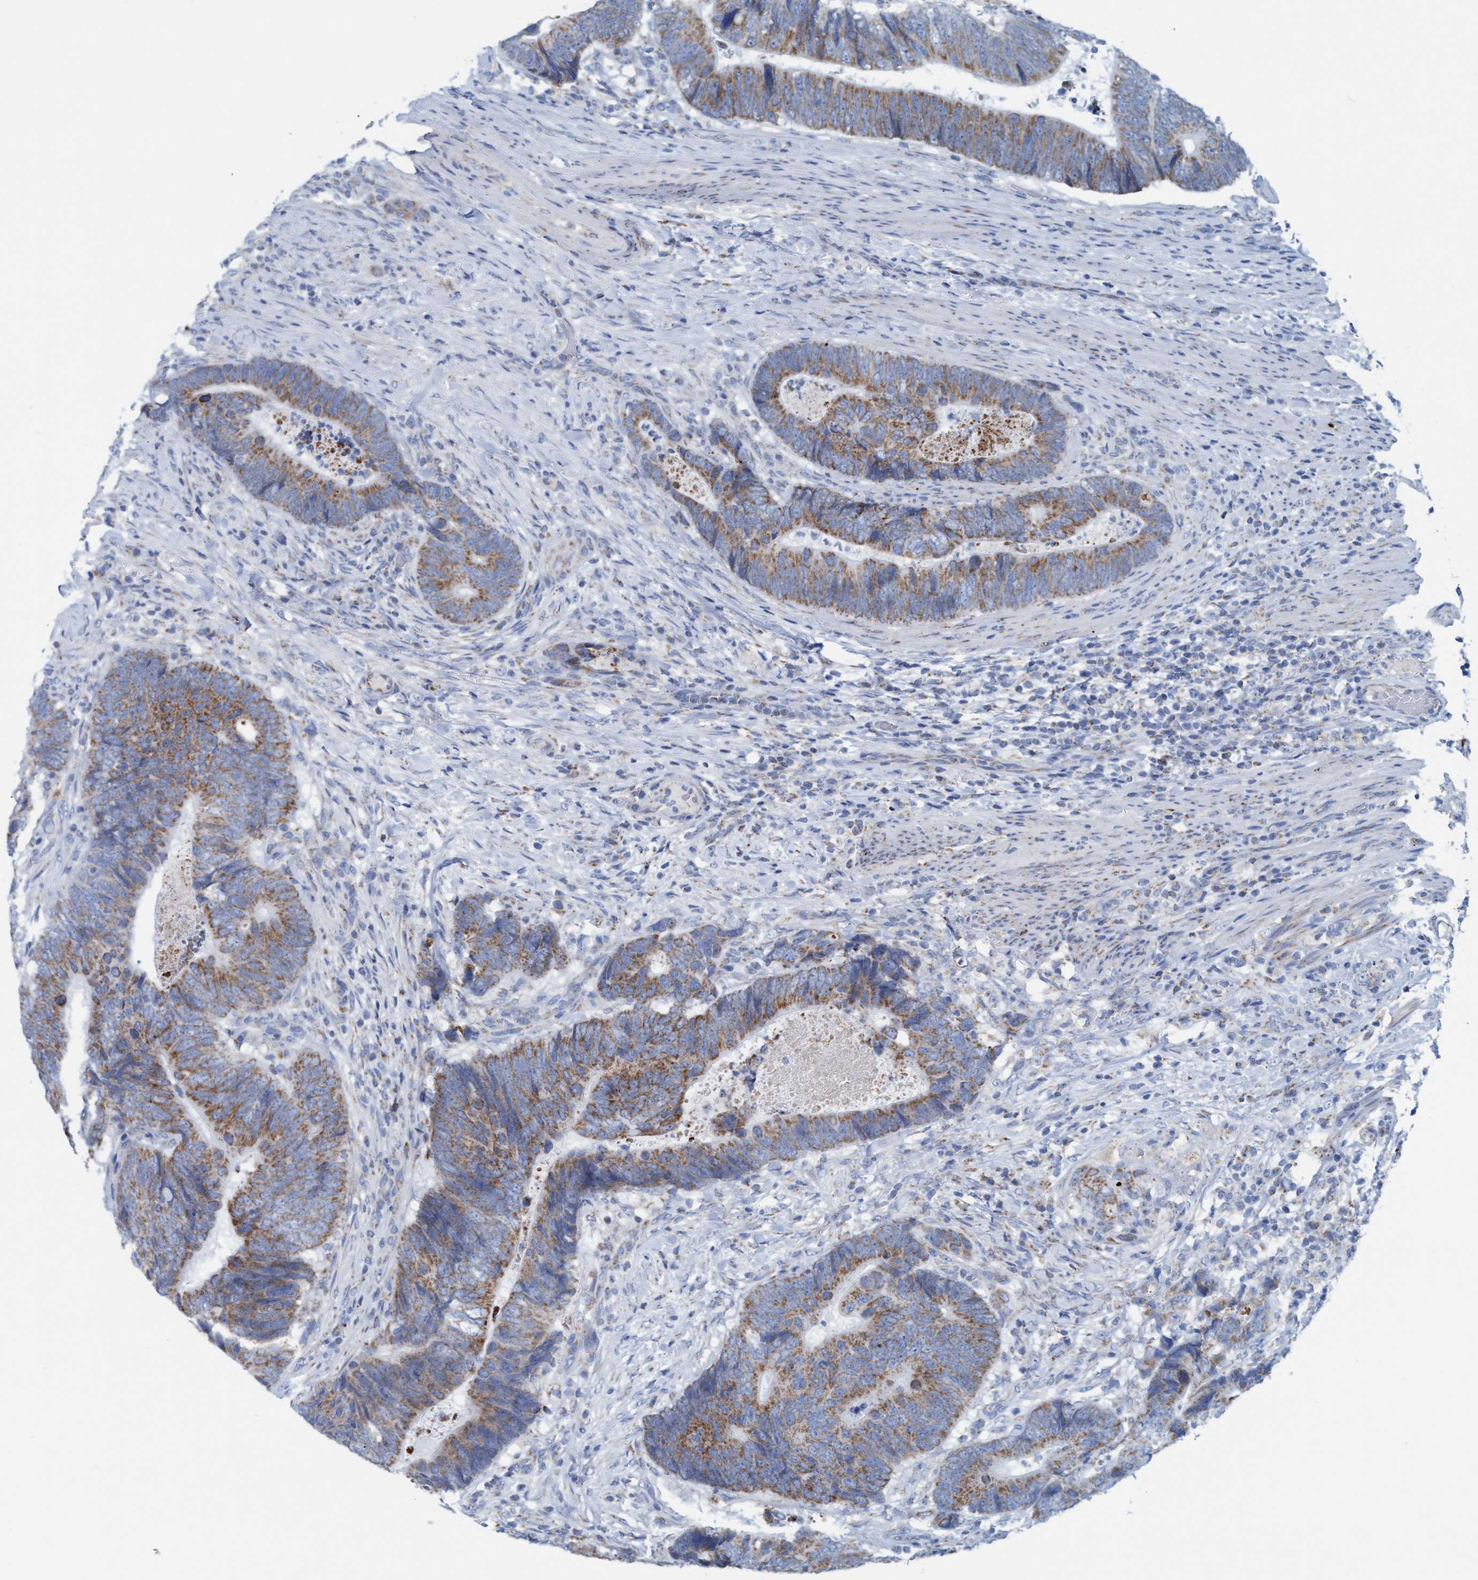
{"staining": {"intensity": "moderate", "quantity": ">75%", "location": "cytoplasmic/membranous"}, "tissue": "colorectal cancer", "cell_type": "Tumor cells", "image_type": "cancer", "snomed": [{"axis": "morphology", "description": "Adenocarcinoma, NOS"}, {"axis": "topography", "description": "Colon"}], "caption": "Protein staining displays moderate cytoplasmic/membranous staining in about >75% of tumor cells in adenocarcinoma (colorectal).", "gene": "GGA3", "patient": {"sex": "male", "age": 56}}